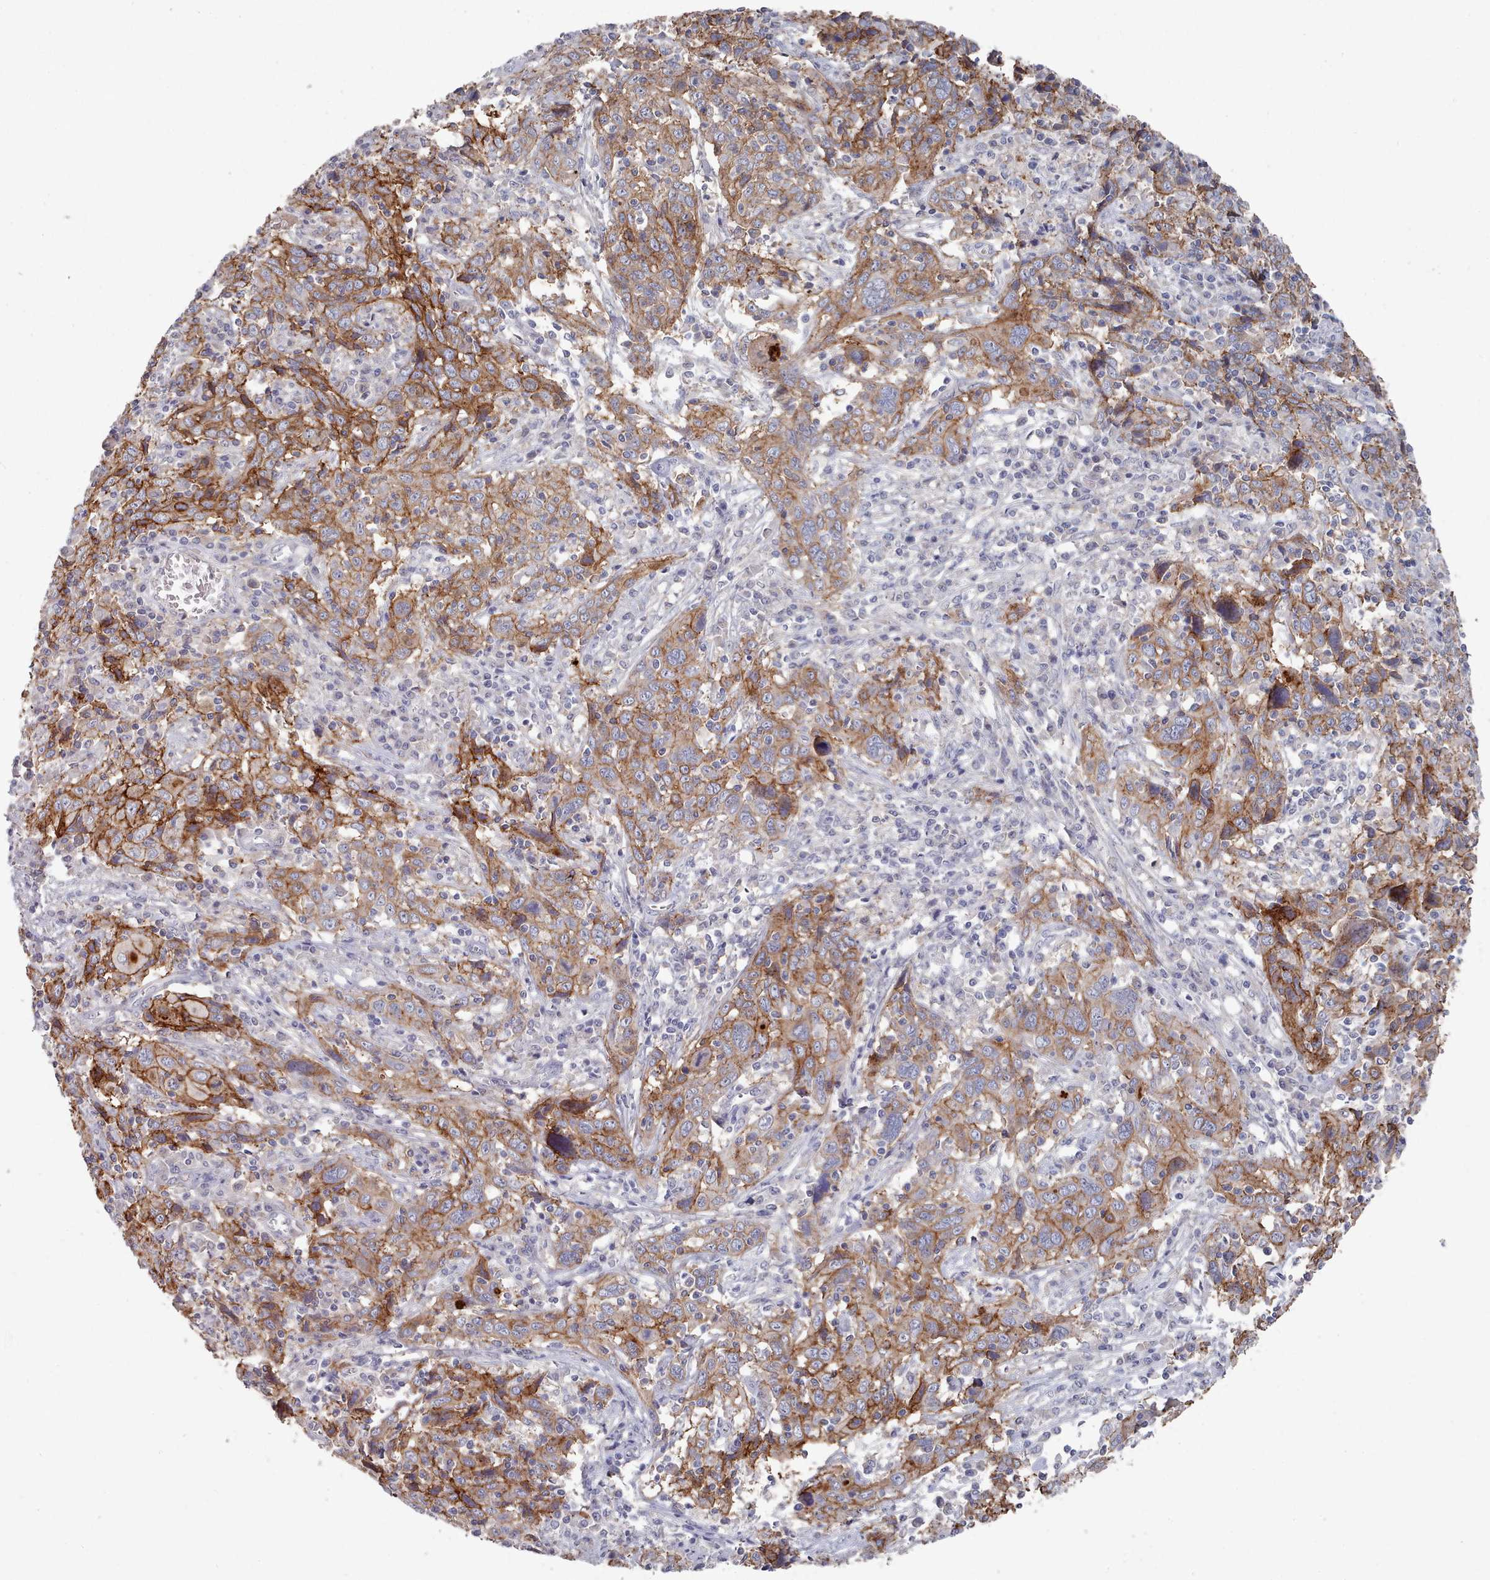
{"staining": {"intensity": "strong", "quantity": ">75%", "location": "cytoplasmic/membranous"}, "tissue": "cervical cancer", "cell_type": "Tumor cells", "image_type": "cancer", "snomed": [{"axis": "morphology", "description": "Squamous cell carcinoma, NOS"}, {"axis": "topography", "description": "Cervix"}], "caption": "Tumor cells show strong cytoplasmic/membranous positivity in about >75% of cells in squamous cell carcinoma (cervical).", "gene": "PROM2", "patient": {"sex": "female", "age": 46}}